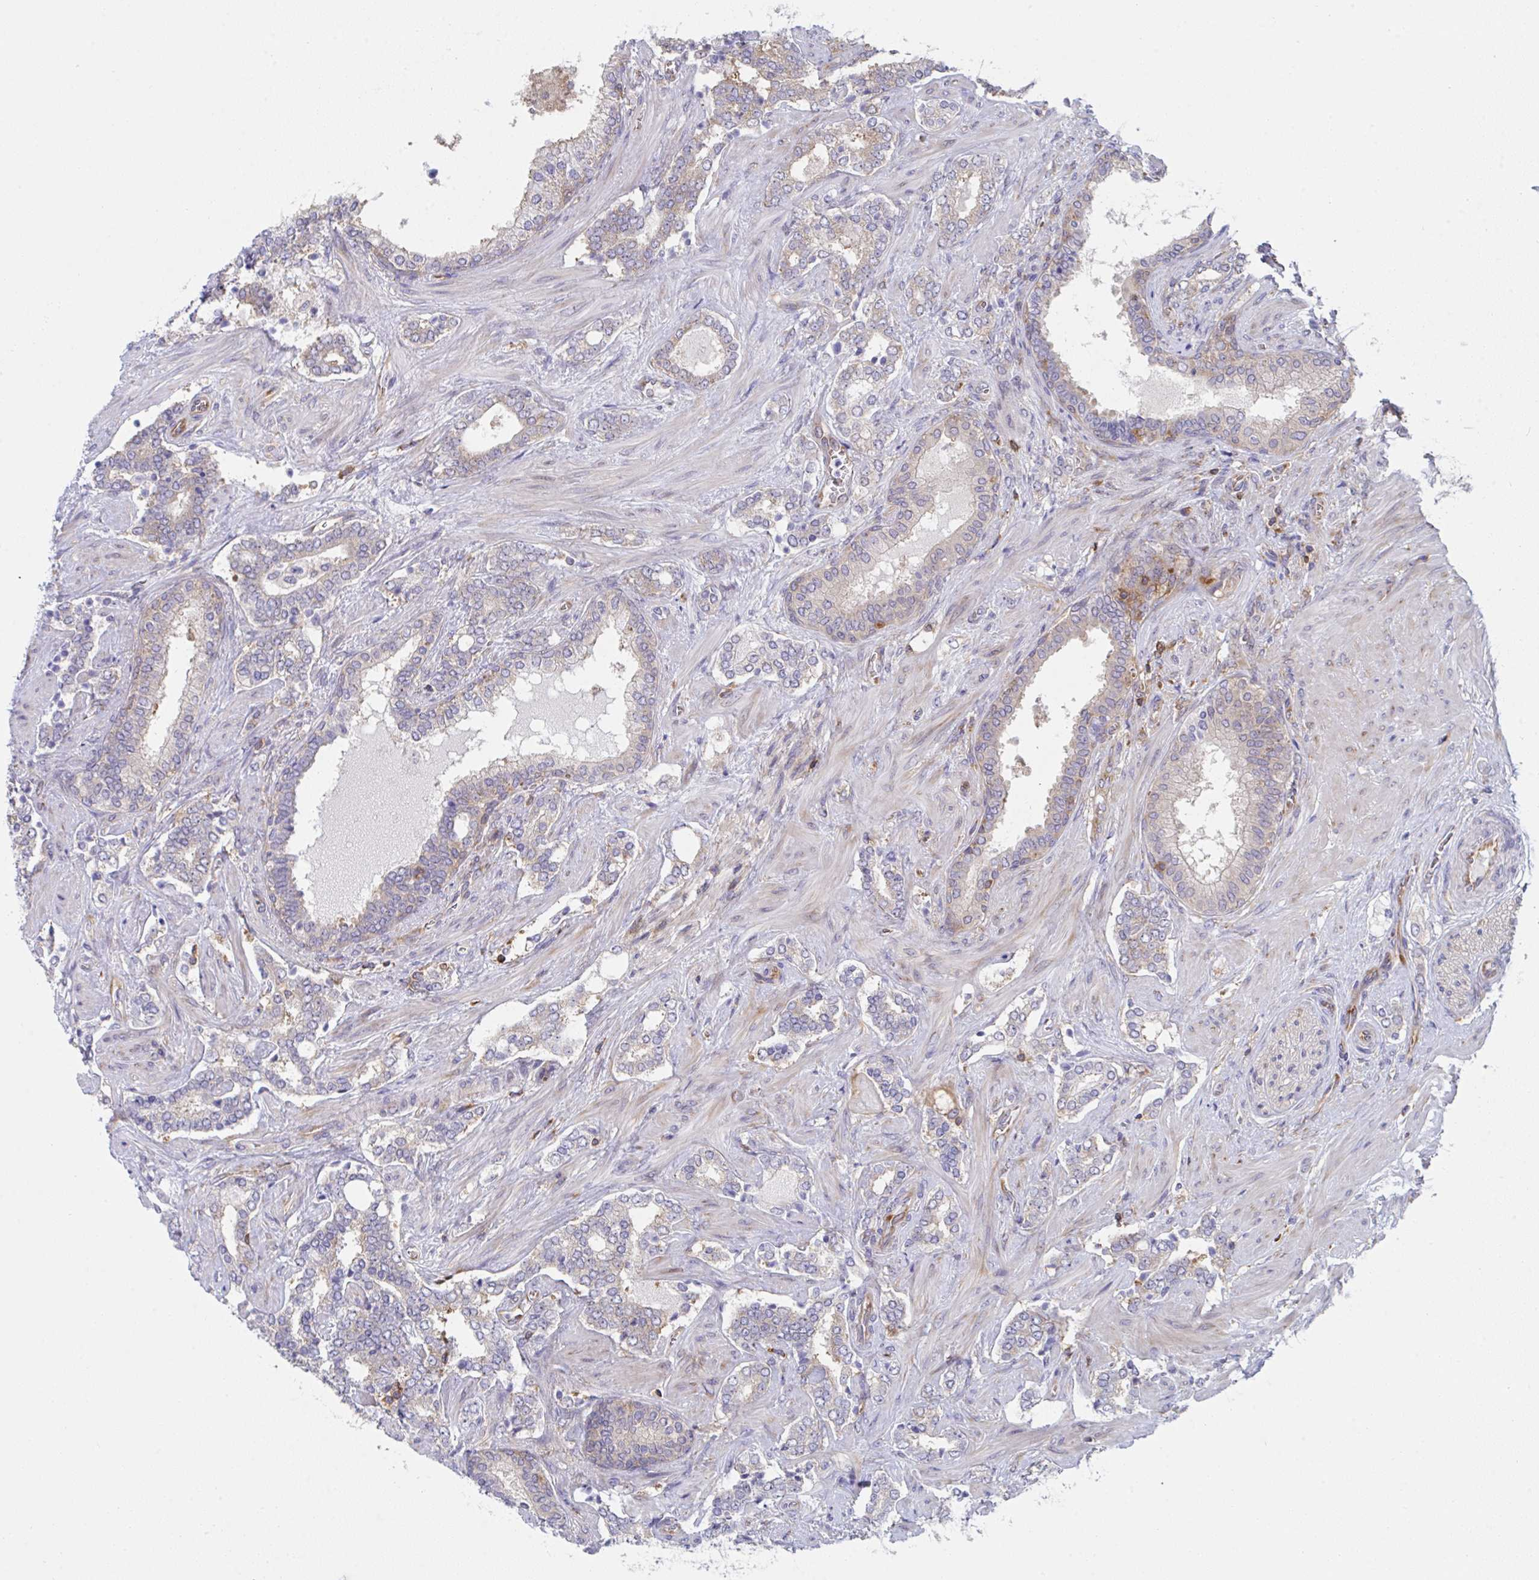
{"staining": {"intensity": "weak", "quantity": "25%-75%", "location": "cytoplasmic/membranous"}, "tissue": "prostate cancer", "cell_type": "Tumor cells", "image_type": "cancer", "snomed": [{"axis": "morphology", "description": "Adenocarcinoma, High grade"}, {"axis": "topography", "description": "Prostate"}], "caption": "There is low levels of weak cytoplasmic/membranous staining in tumor cells of adenocarcinoma (high-grade) (prostate), as demonstrated by immunohistochemical staining (brown color).", "gene": "WNK1", "patient": {"sex": "male", "age": 60}}